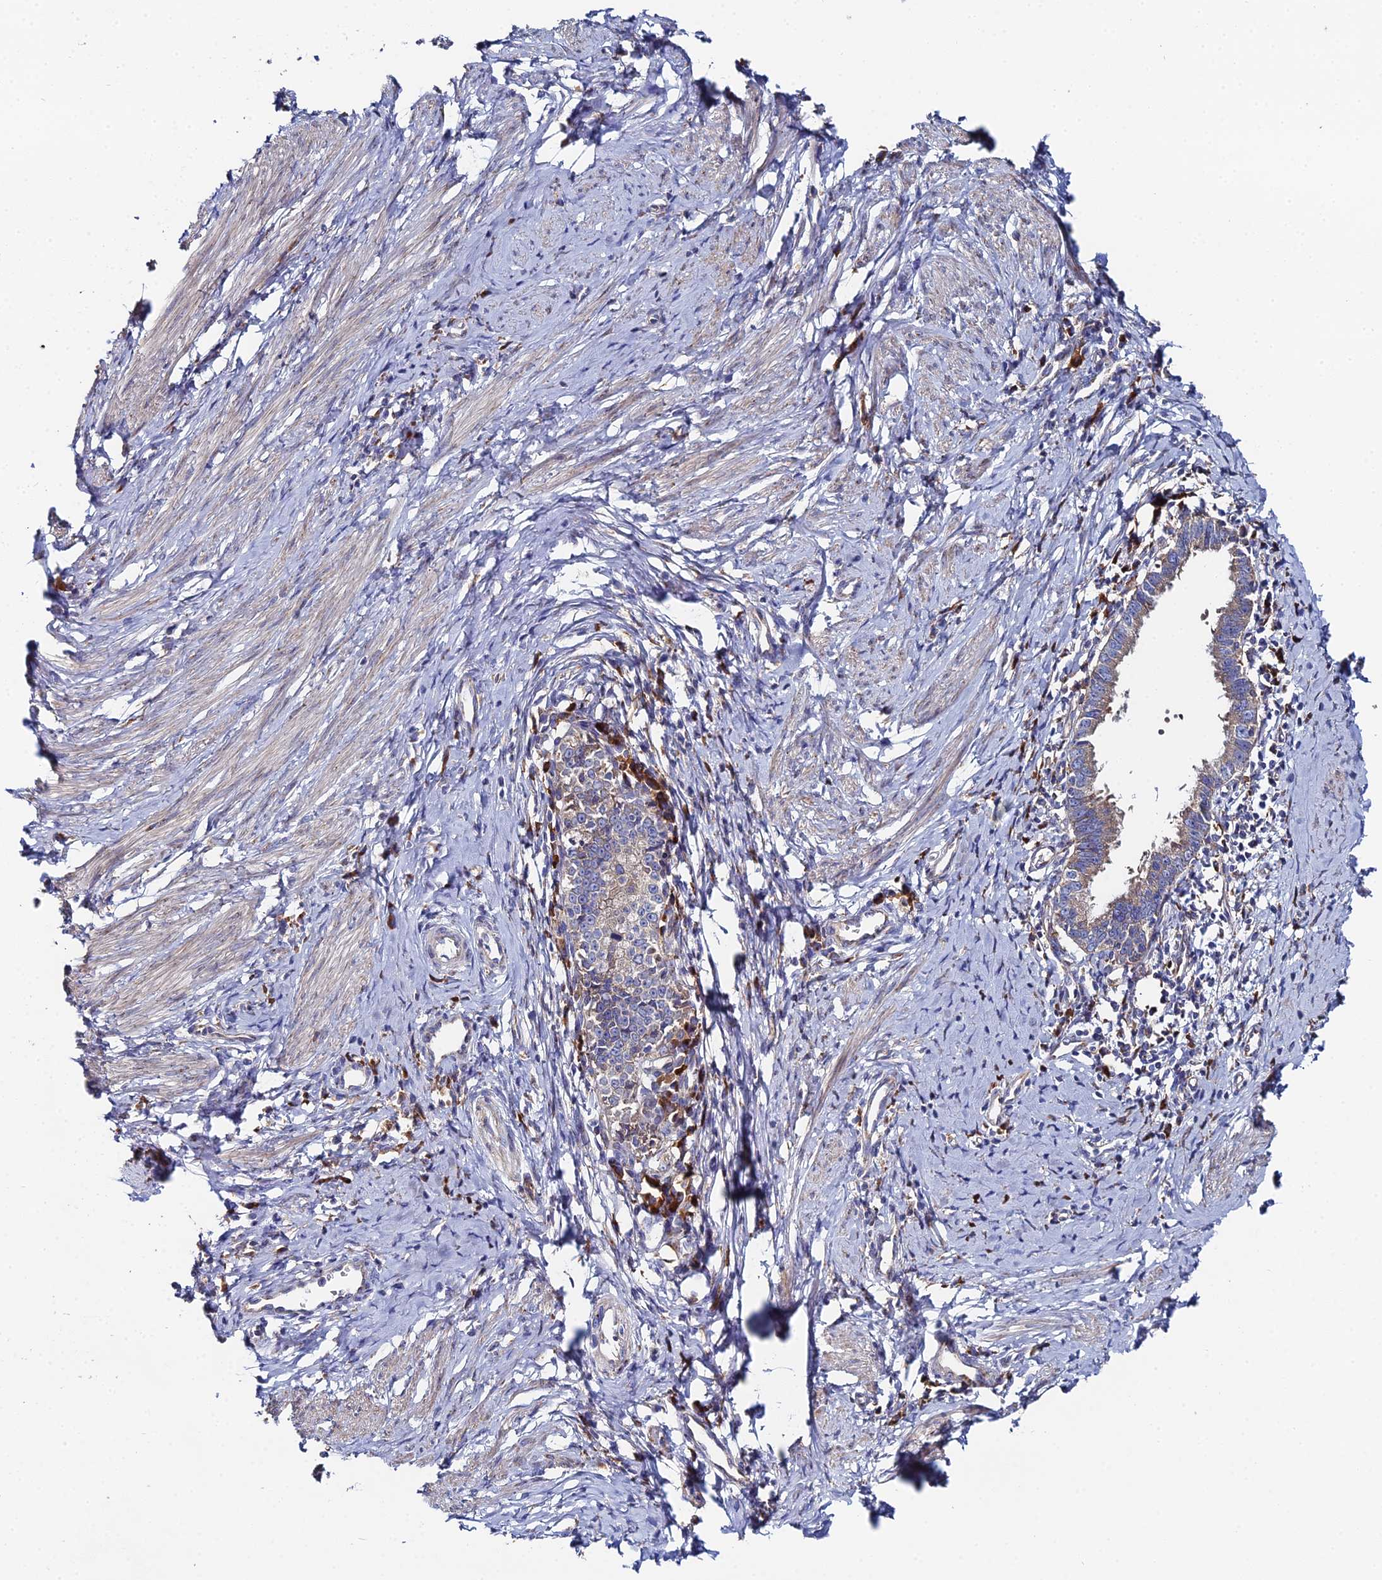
{"staining": {"intensity": "weak", "quantity": "25%-75%", "location": "cytoplasmic/membranous"}, "tissue": "cervical cancer", "cell_type": "Tumor cells", "image_type": "cancer", "snomed": [{"axis": "morphology", "description": "Adenocarcinoma, NOS"}, {"axis": "topography", "description": "Cervix"}], "caption": "High-magnification brightfield microscopy of cervical adenocarcinoma stained with DAB (brown) and counterstained with hematoxylin (blue). tumor cells exhibit weak cytoplasmic/membranous staining is seen in about25%-75% of cells. (DAB IHC, brown staining for protein, blue staining for nuclei).", "gene": "CLCN3", "patient": {"sex": "female", "age": 36}}